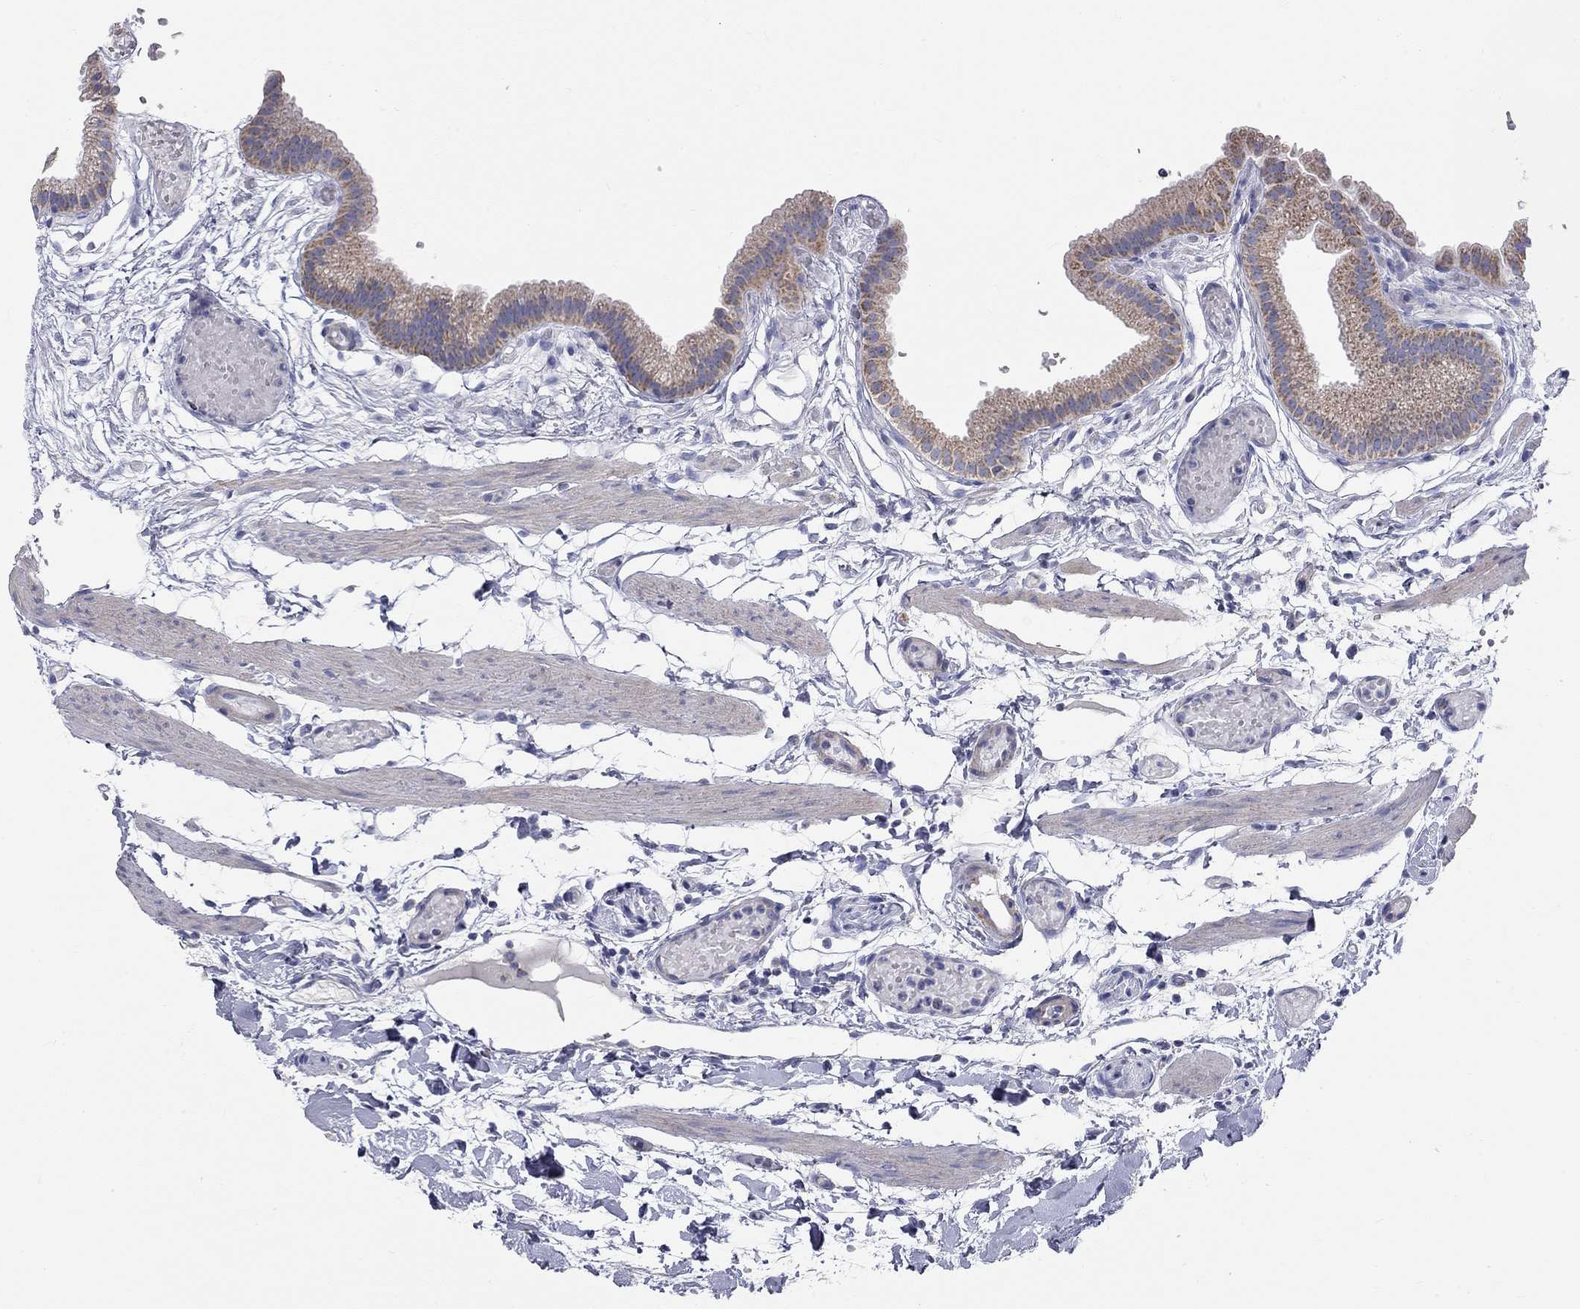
{"staining": {"intensity": "weak", "quantity": "25%-75%", "location": "cytoplasmic/membranous"}, "tissue": "gallbladder", "cell_type": "Glandular cells", "image_type": "normal", "snomed": [{"axis": "morphology", "description": "Normal tissue, NOS"}, {"axis": "topography", "description": "Gallbladder"}], "caption": "The micrograph displays immunohistochemical staining of normal gallbladder. There is weak cytoplasmic/membranous staining is present in approximately 25%-75% of glandular cells. (Brightfield microscopy of DAB IHC at high magnification).", "gene": "CFAP161", "patient": {"sex": "female", "age": 45}}